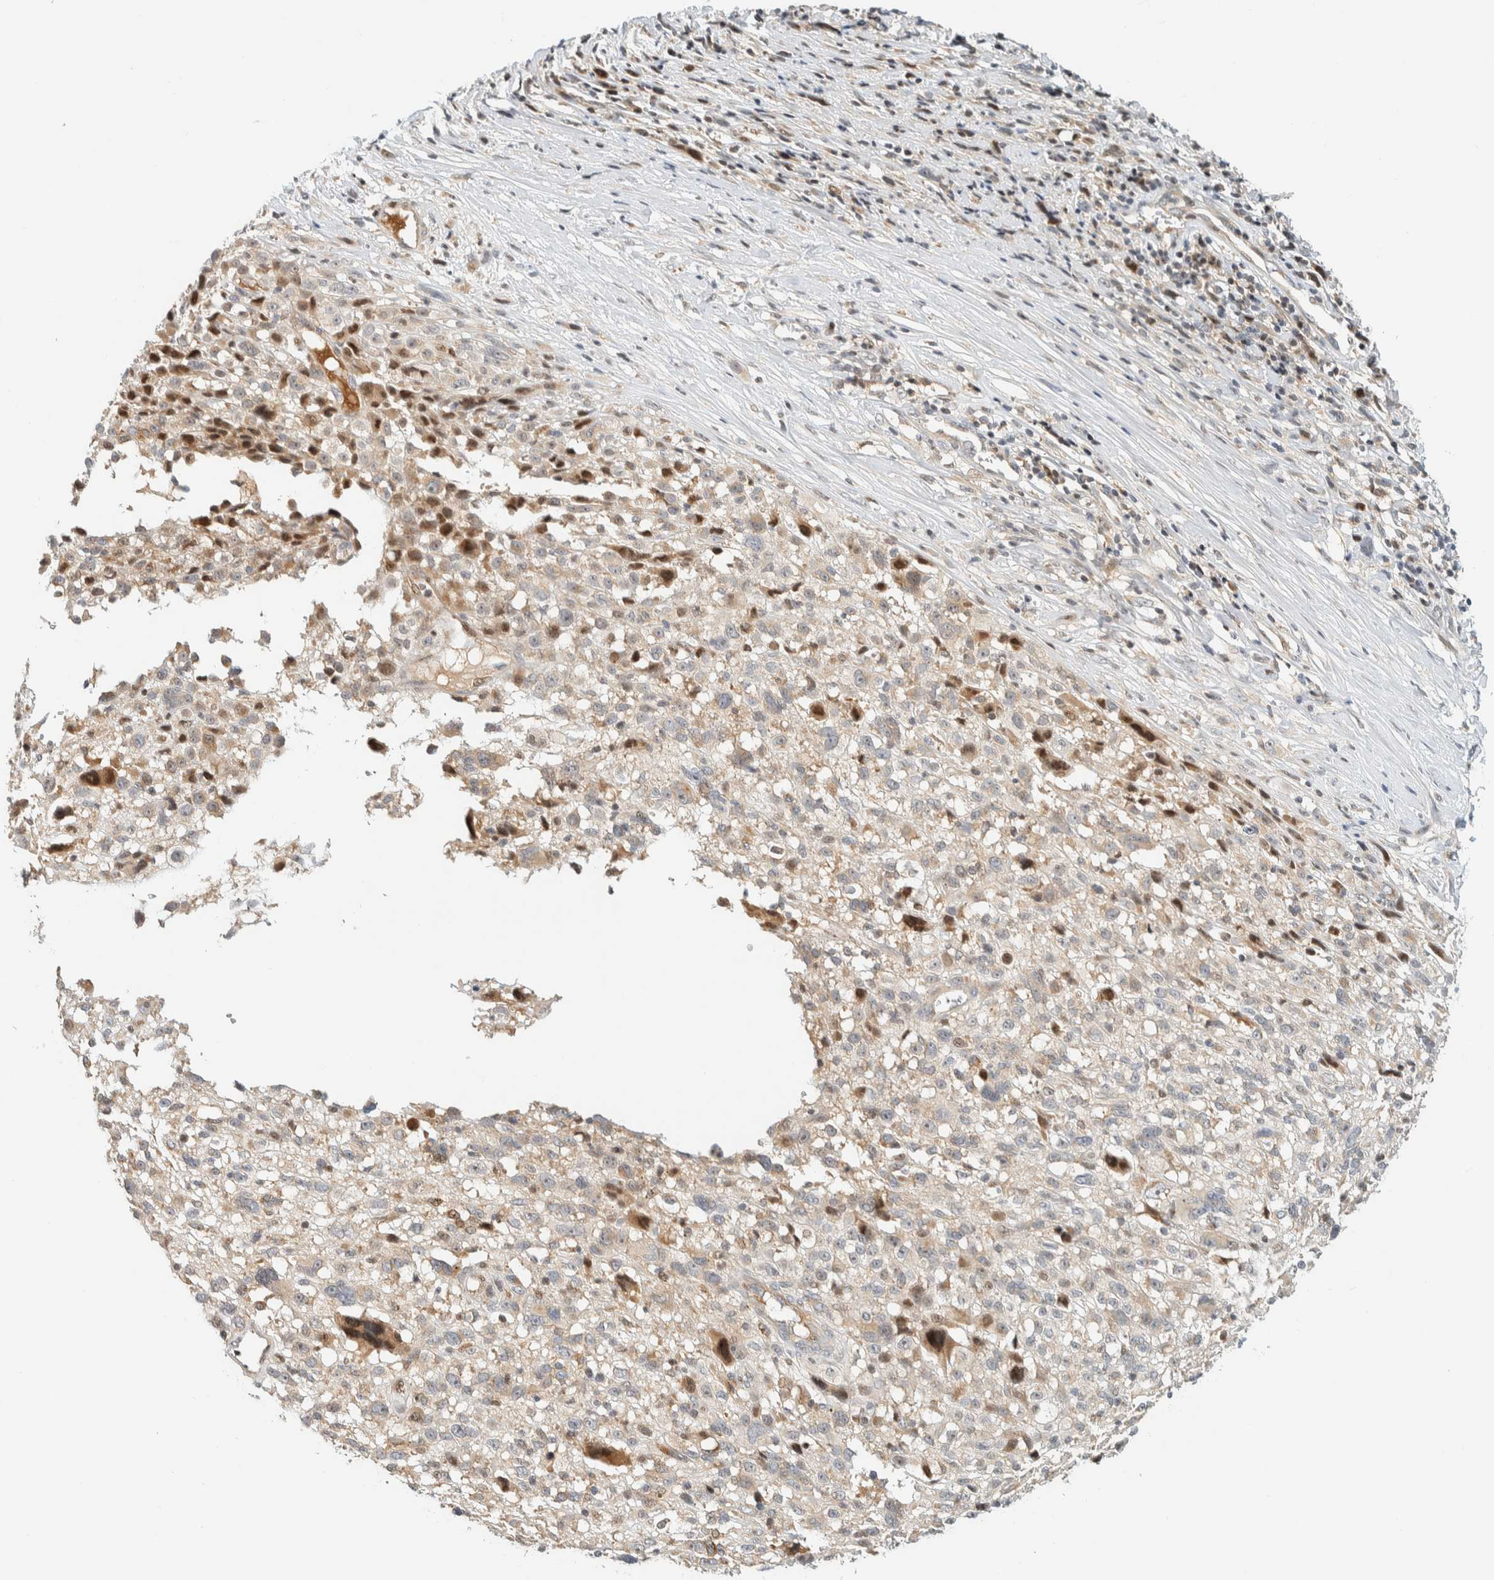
{"staining": {"intensity": "moderate", "quantity": "<25%", "location": "cytoplasmic/membranous,nuclear"}, "tissue": "melanoma", "cell_type": "Tumor cells", "image_type": "cancer", "snomed": [{"axis": "morphology", "description": "Malignant melanoma, NOS"}, {"axis": "topography", "description": "Skin"}], "caption": "Immunohistochemistry micrograph of melanoma stained for a protein (brown), which reveals low levels of moderate cytoplasmic/membranous and nuclear positivity in approximately <25% of tumor cells.", "gene": "CCDC171", "patient": {"sex": "female", "age": 55}}